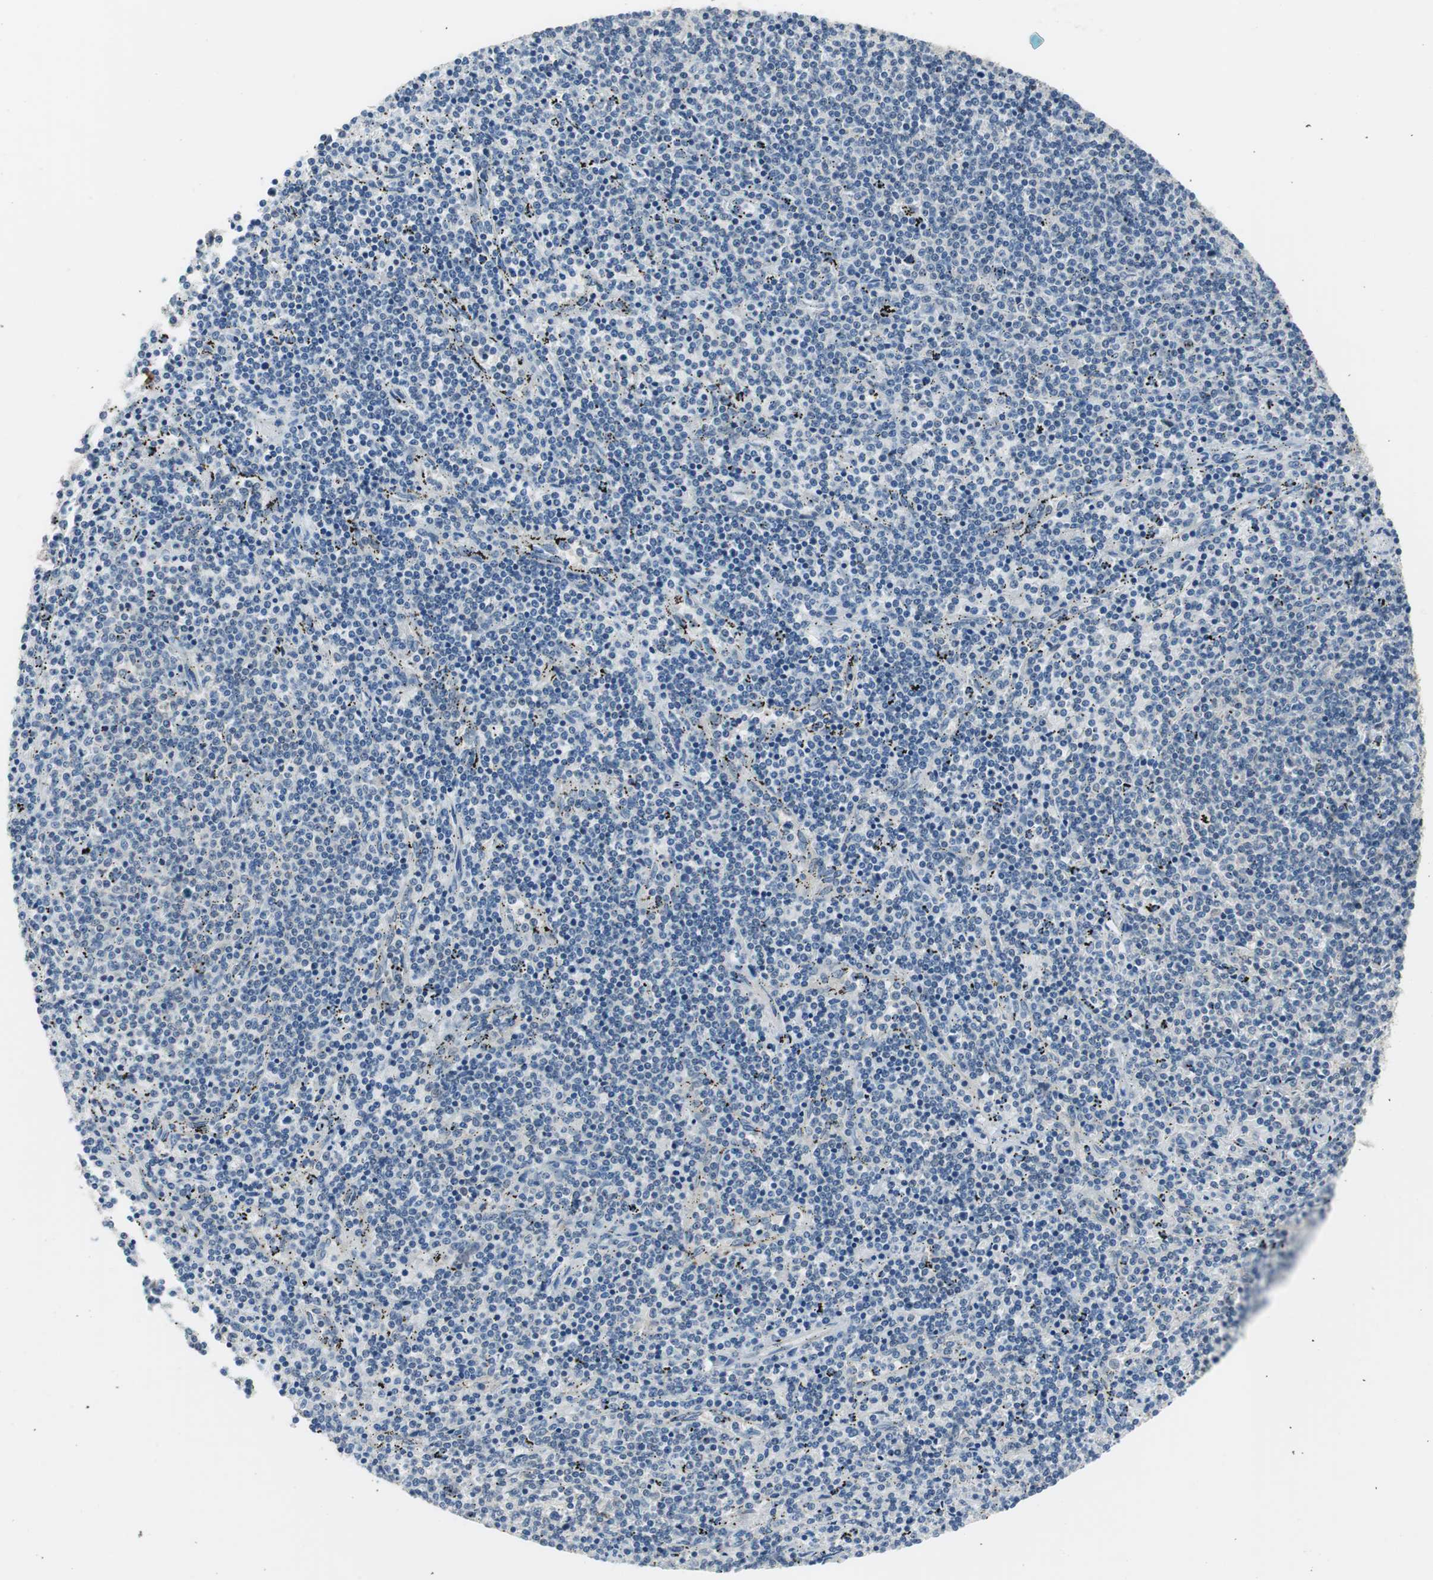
{"staining": {"intensity": "negative", "quantity": "none", "location": "none"}, "tissue": "lymphoma", "cell_type": "Tumor cells", "image_type": "cancer", "snomed": [{"axis": "morphology", "description": "Malignant lymphoma, non-Hodgkin's type, Low grade"}, {"axis": "topography", "description": "Spleen"}], "caption": "Lymphoma was stained to show a protein in brown. There is no significant expression in tumor cells.", "gene": "PLAA", "patient": {"sex": "female", "age": 50}}